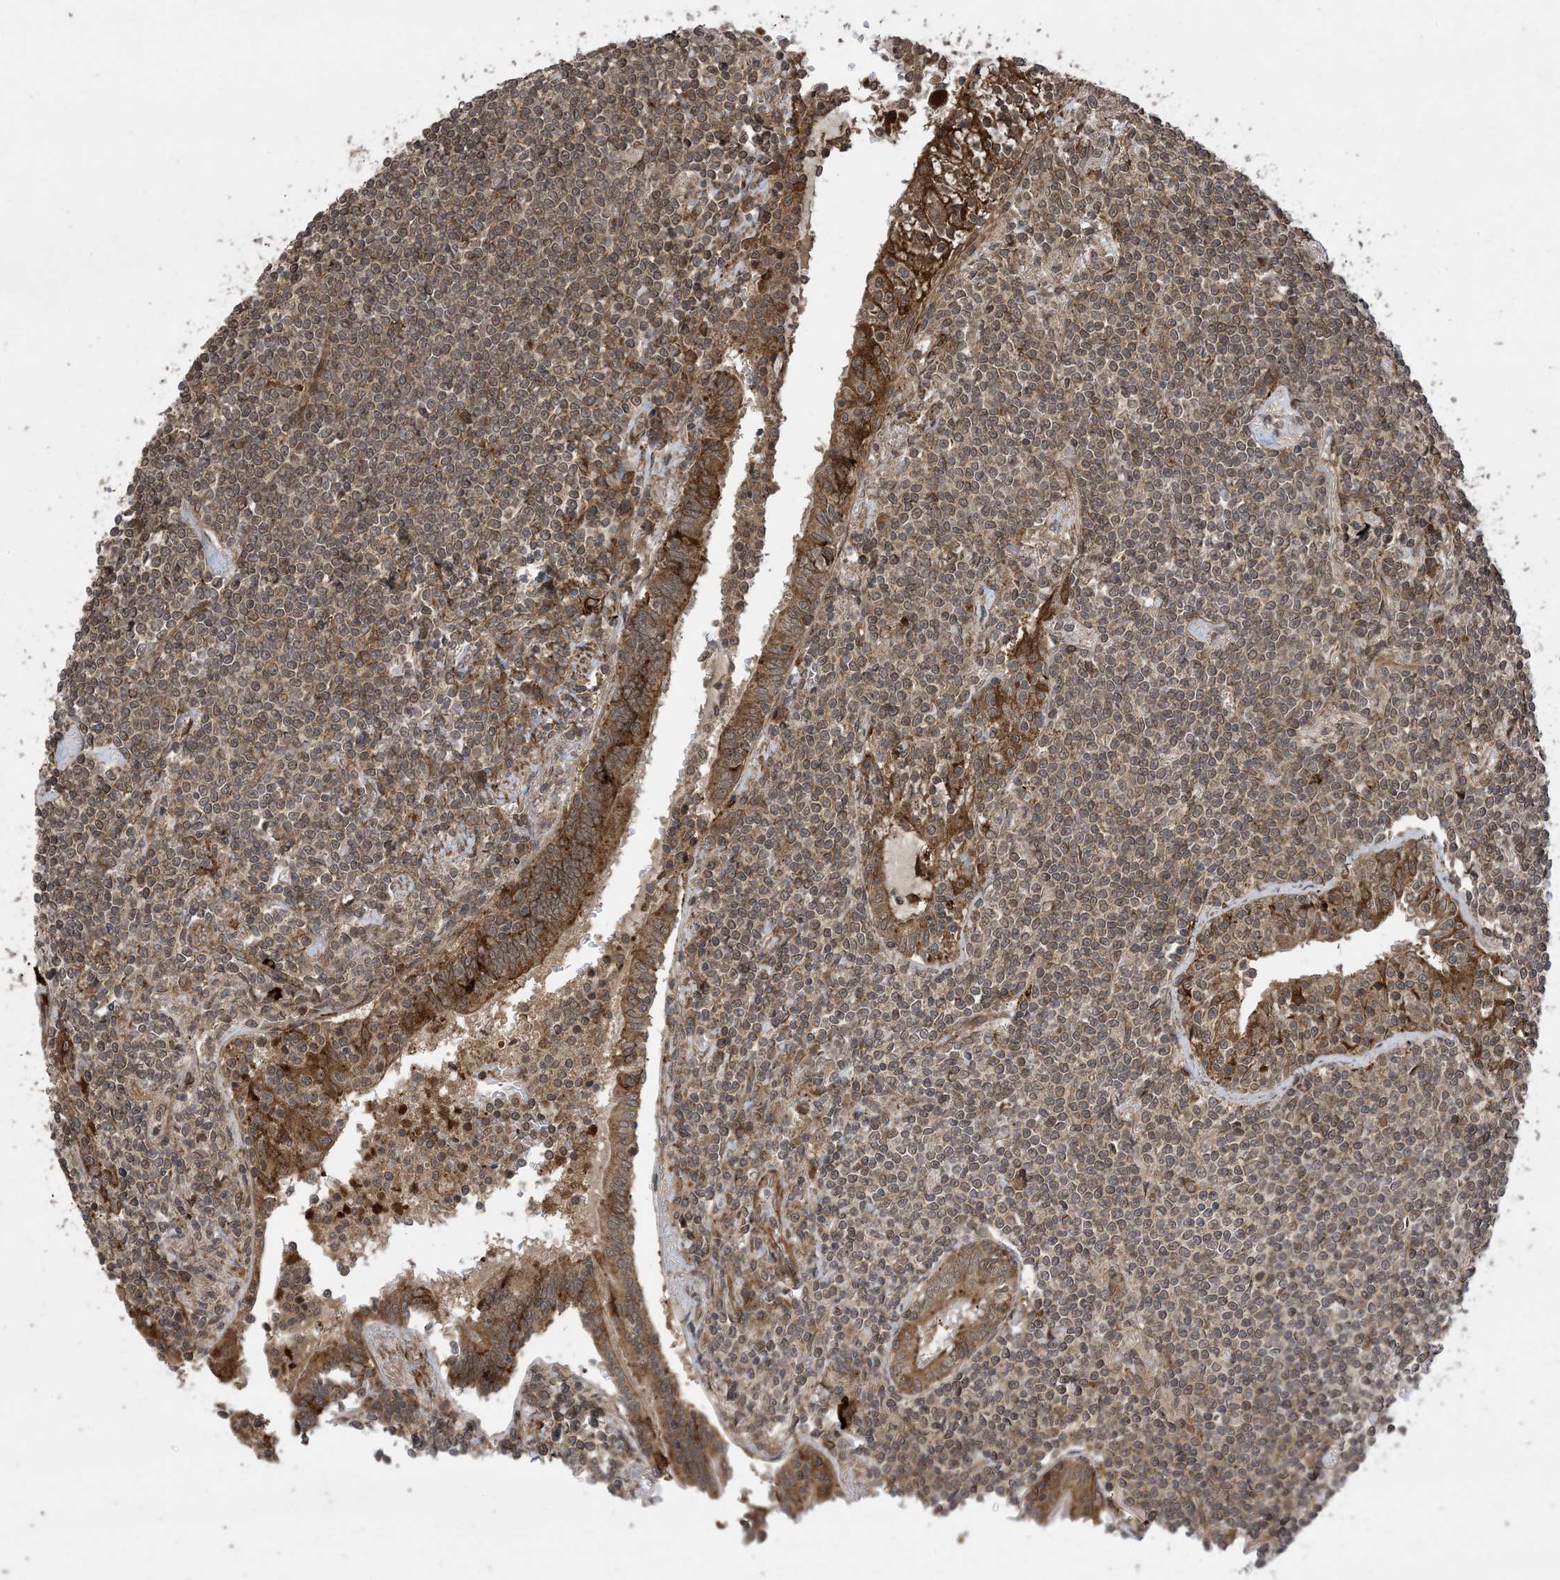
{"staining": {"intensity": "weak", "quantity": "25%-75%", "location": "cytoplasmic/membranous,nuclear"}, "tissue": "lymphoma", "cell_type": "Tumor cells", "image_type": "cancer", "snomed": [{"axis": "morphology", "description": "Malignant lymphoma, non-Hodgkin's type, Low grade"}, {"axis": "topography", "description": "Lung"}], "caption": "Lymphoma stained with a brown dye reveals weak cytoplasmic/membranous and nuclear positive staining in approximately 25%-75% of tumor cells.", "gene": "ZNF511", "patient": {"sex": "female", "age": 71}}